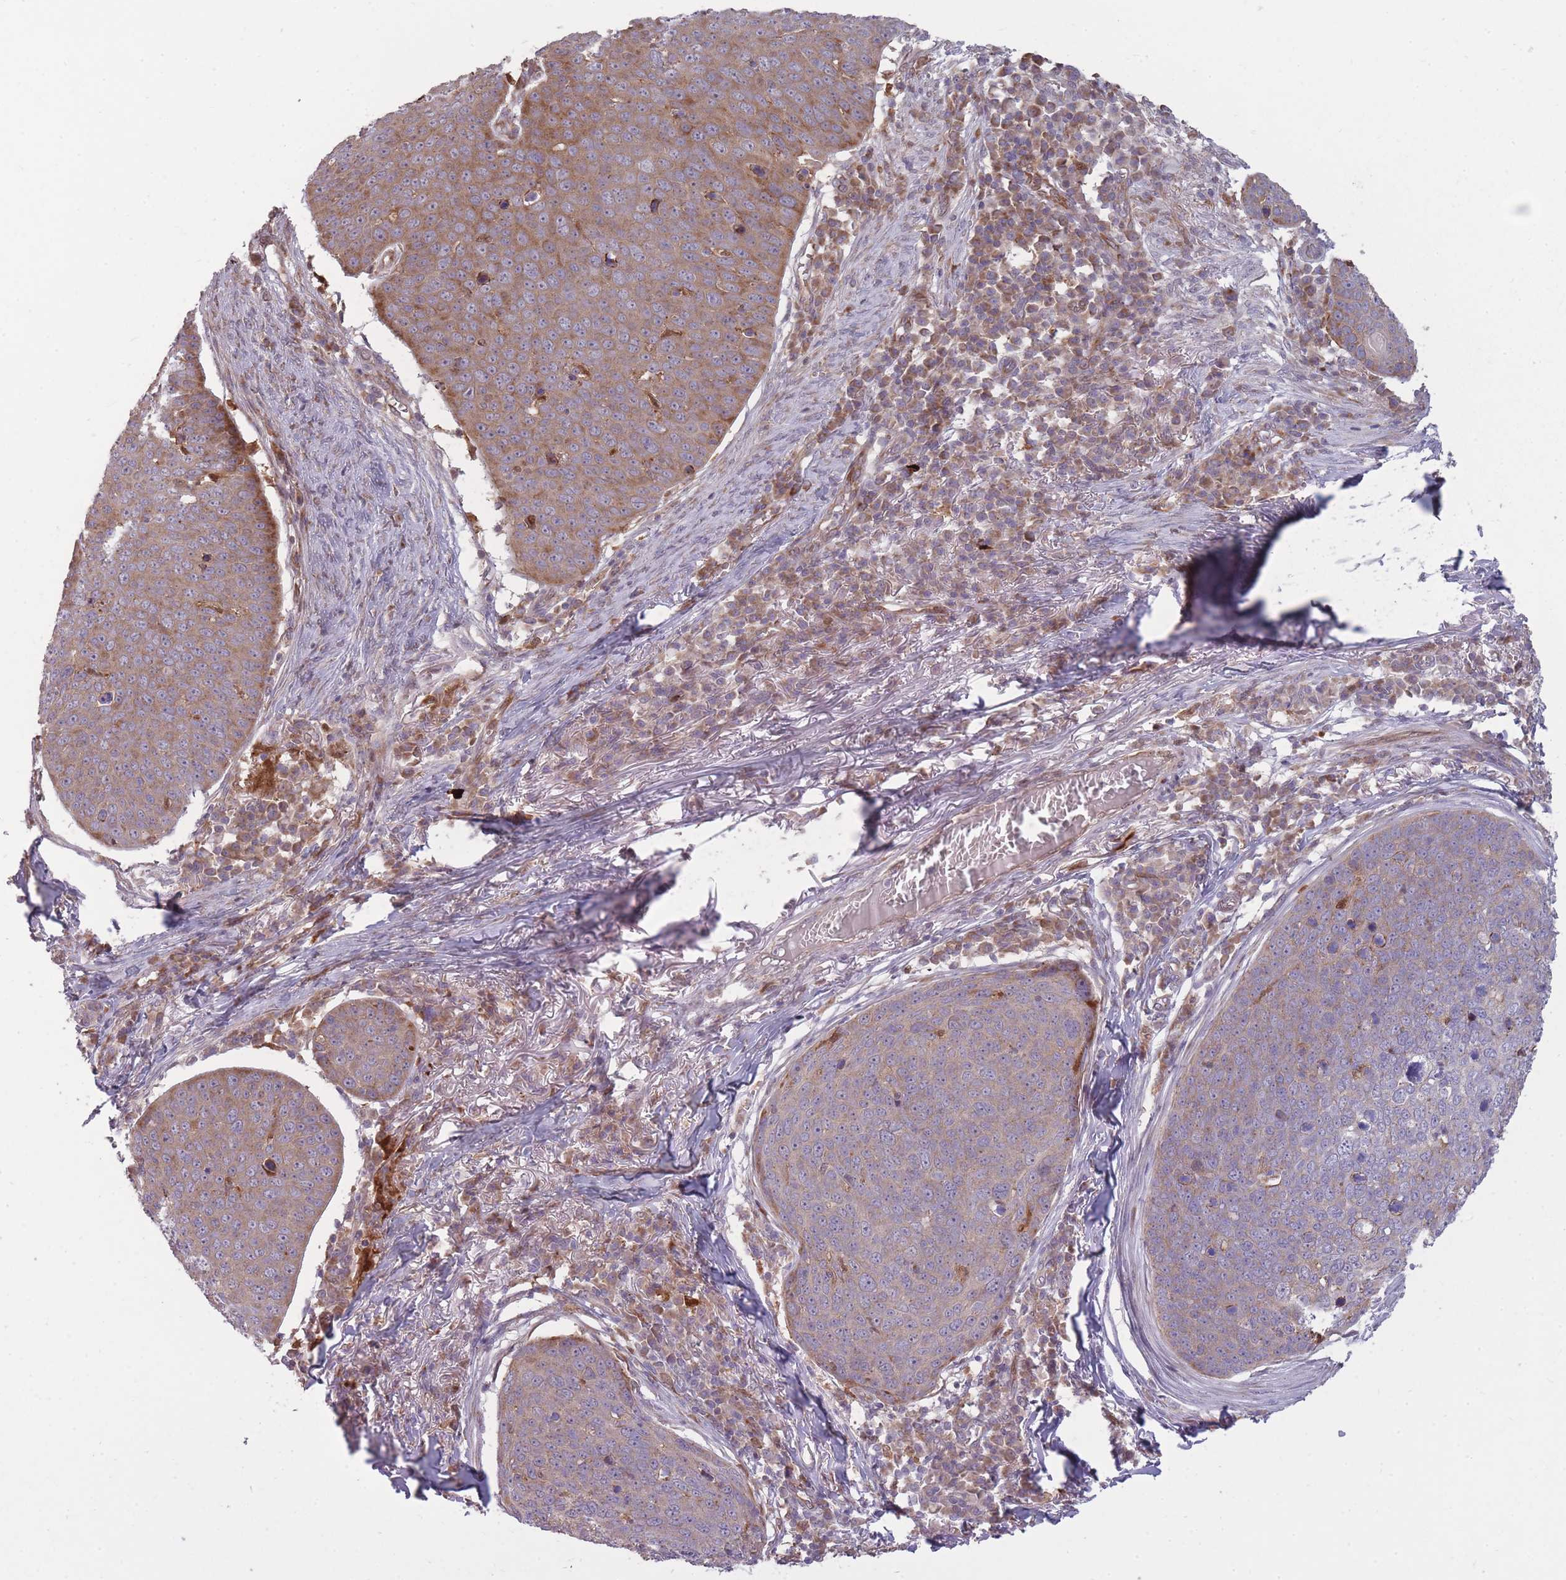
{"staining": {"intensity": "moderate", "quantity": "25%-75%", "location": "cytoplasmic/membranous"}, "tissue": "skin cancer", "cell_type": "Tumor cells", "image_type": "cancer", "snomed": [{"axis": "morphology", "description": "Squamous cell carcinoma, NOS"}, {"axis": "topography", "description": "Skin"}], "caption": "Immunohistochemistry of human skin cancer demonstrates medium levels of moderate cytoplasmic/membranous expression in about 25%-75% of tumor cells.", "gene": "LGALS9", "patient": {"sex": "male", "age": 71}}